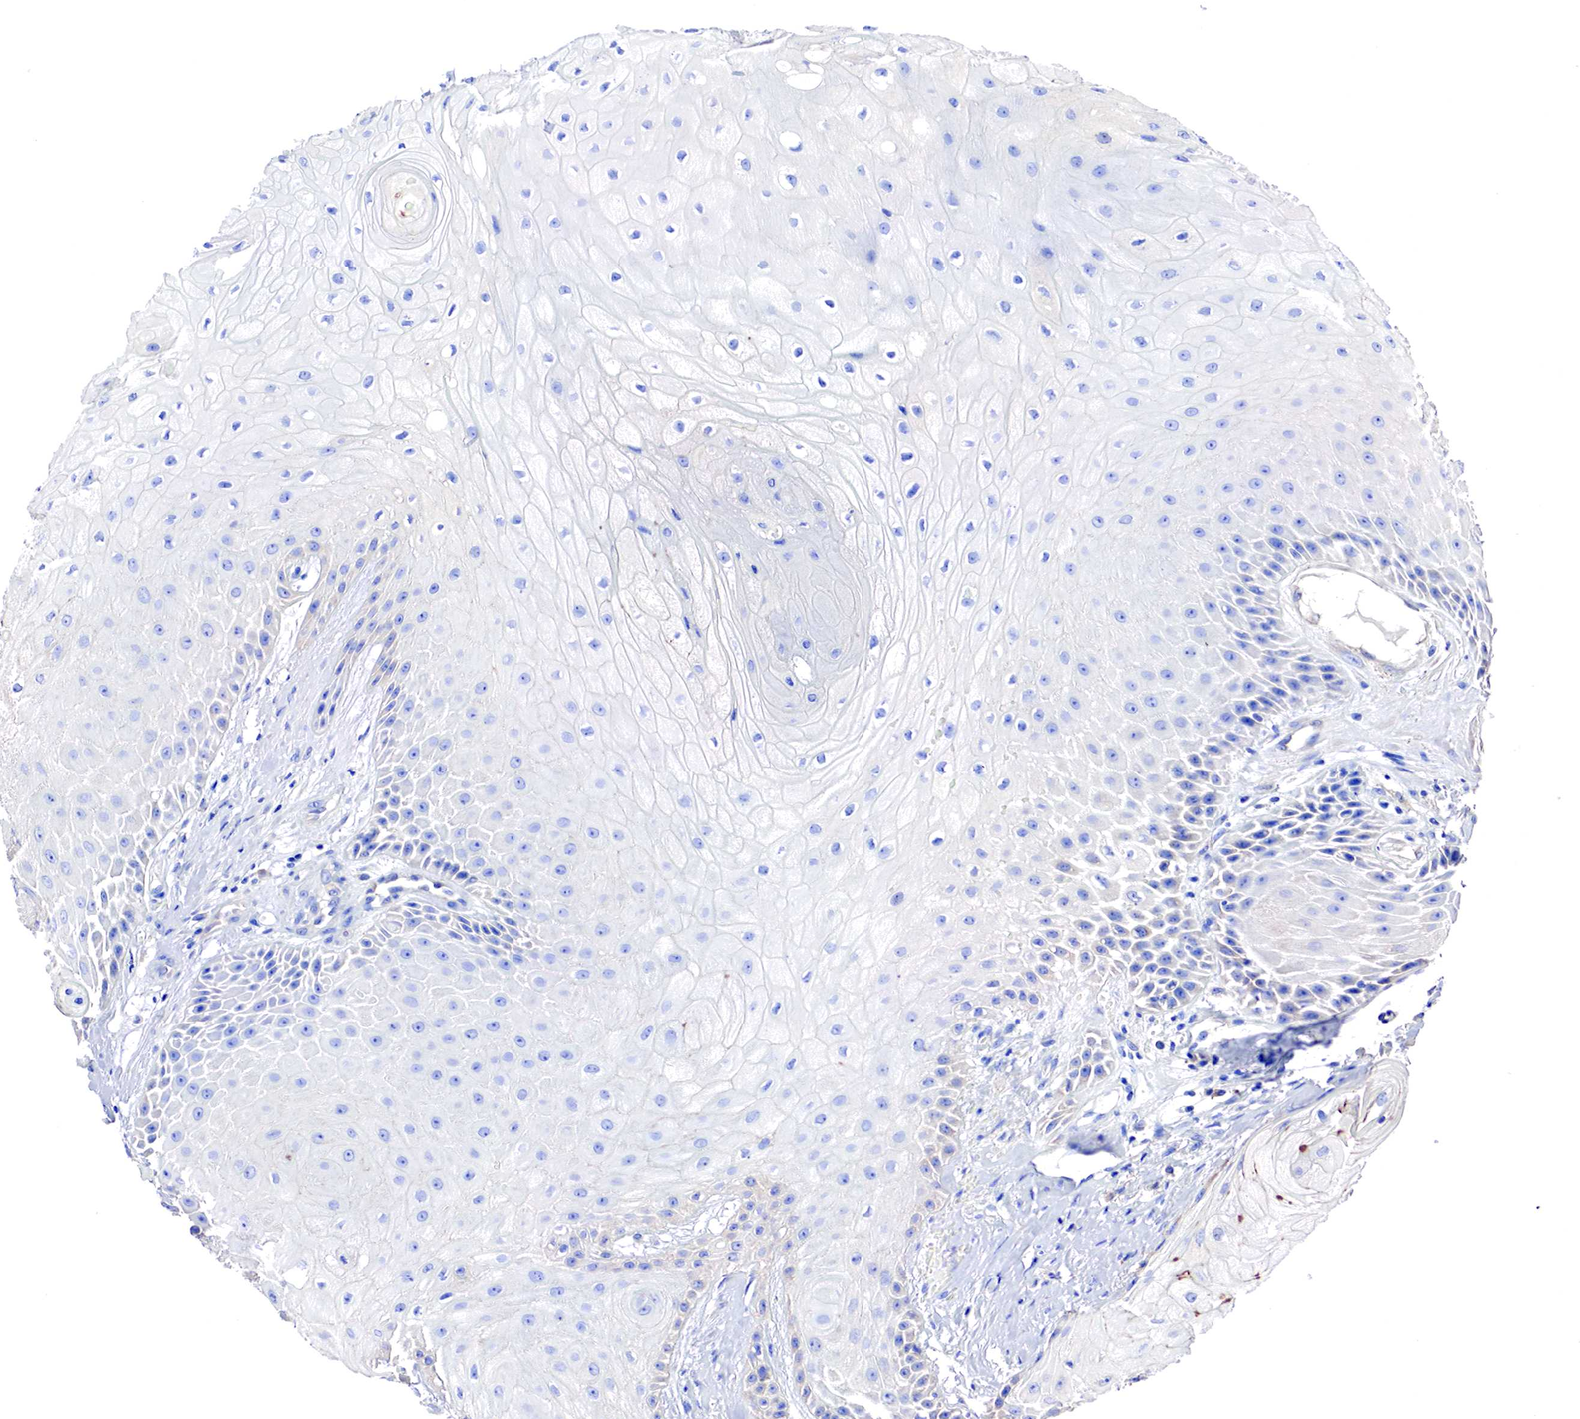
{"staining": {"intensity": "negative", "quantity": "none", "location": "none"}, "tissue": "skin cancer", "cell_type": "Tumor cells", "image_type": "cancer", "snomed": [{"axis": "morphology", "description": "Squamous cell carcinoma, NOS"}, {"axis": "topography", "description": "Skin"}], "caption": "A high-resolution photomicrograph shows immunohistochemistry staining of skin squamous cell carcinoma, which exhibits no significant positivity in tumor cells.", "gene": "RDX", "patient": {"sex": "male", "age": 57}}